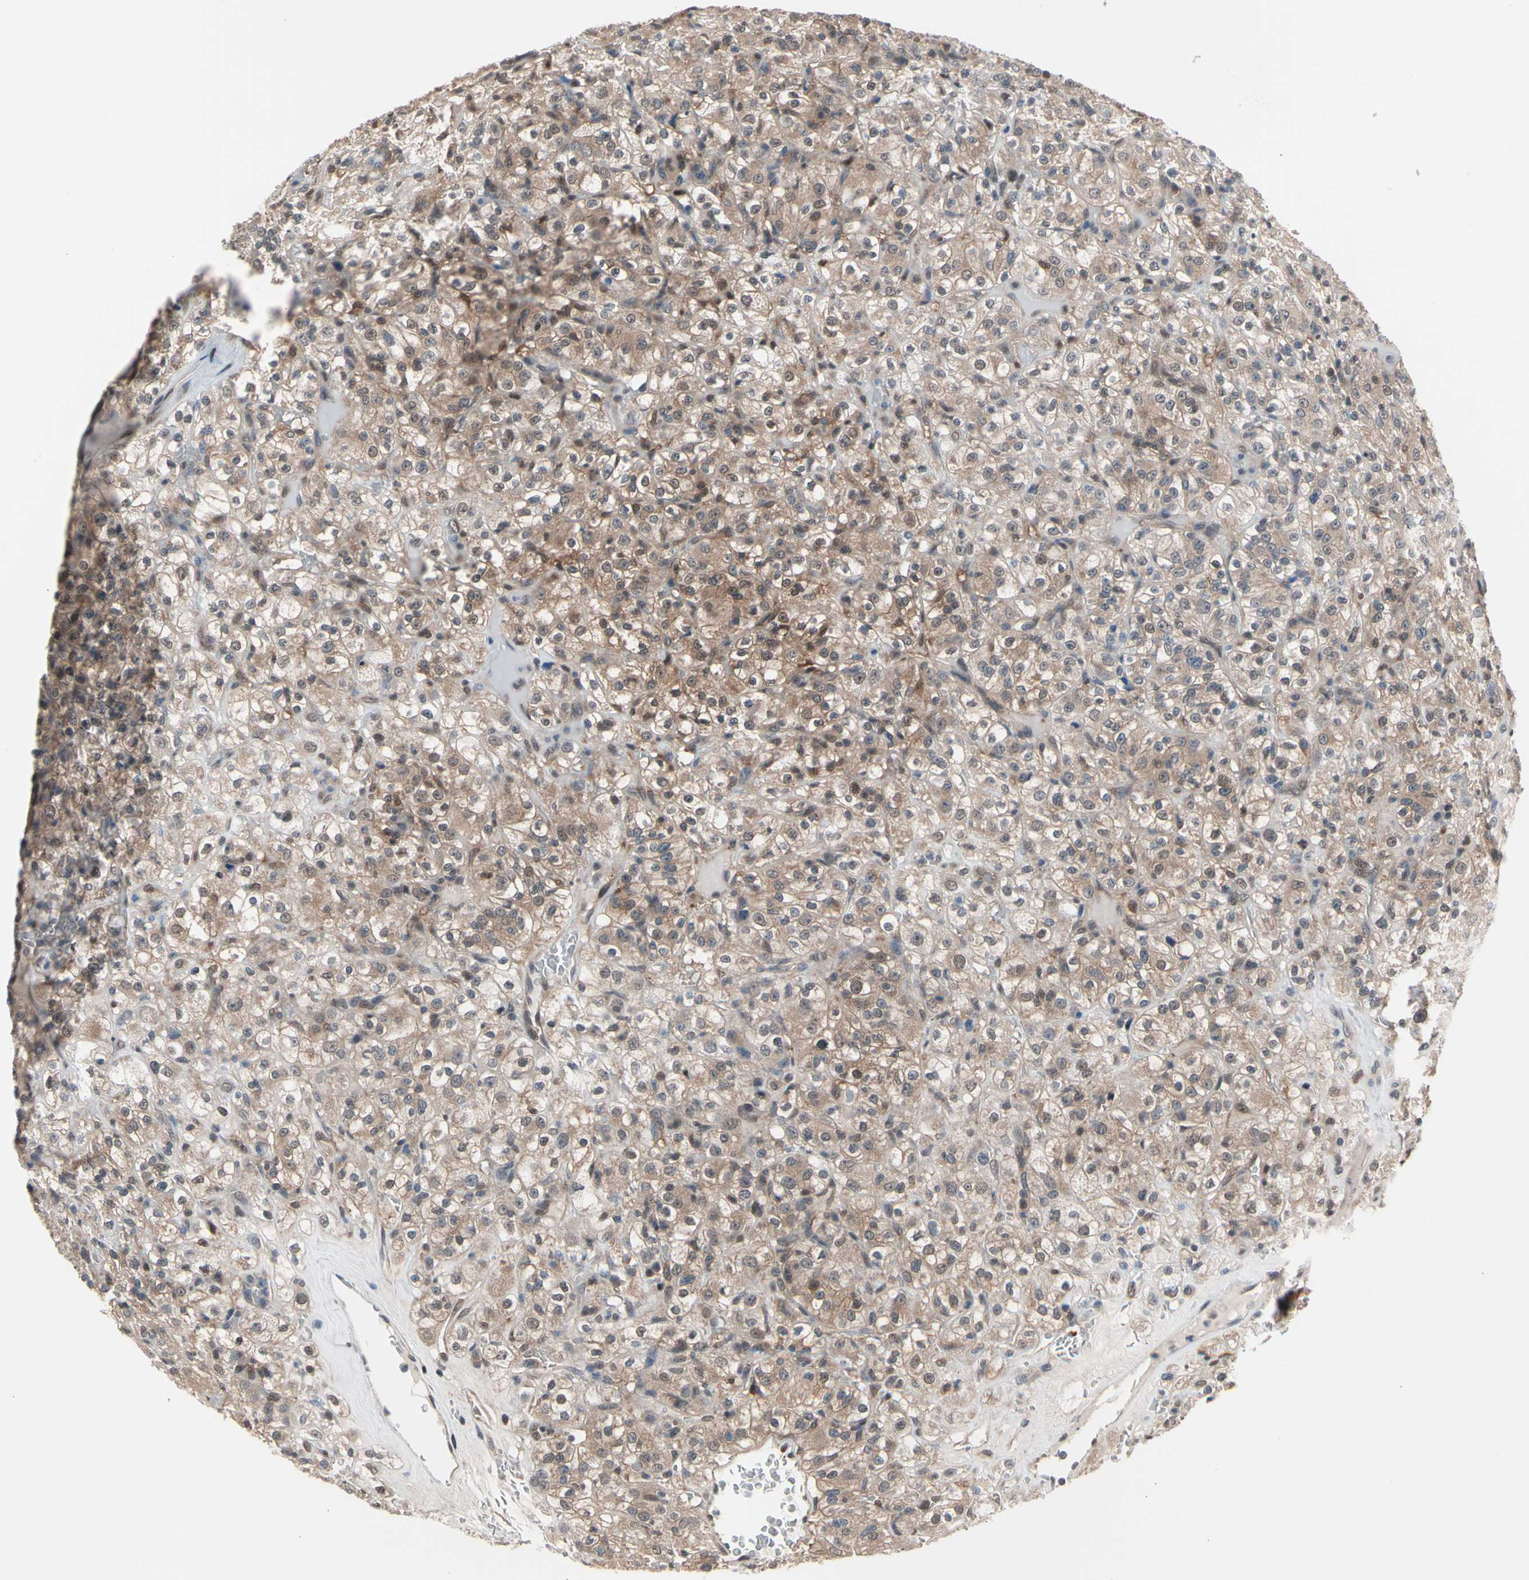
{"staining": {"intensity": "moderate", "quantity": ">75%", "location": "cytoplasmic/membranous,nuclear"}, "tissue": "renal cancer", "cell_type": "Tumor cells", "image_type": "cancer", "snomed": [{"axis": "morphology", "description": "Normal tissue, NOS"}, {"axis": "morphology", "description": "Adenocarcinoma, NOS"}, {"axis": "topography", "description": "Kidney"}], "caption": "This micrograph reveals immunohistochemistry (IHC) staining of human adenocarcinoma (renal), with medium moderate cytoplasmic/membranous and nuclear staining in approximately >75% of tumor cells.", "gene": "PSMA2", "patient": {"sex": "female", "age": 72}}